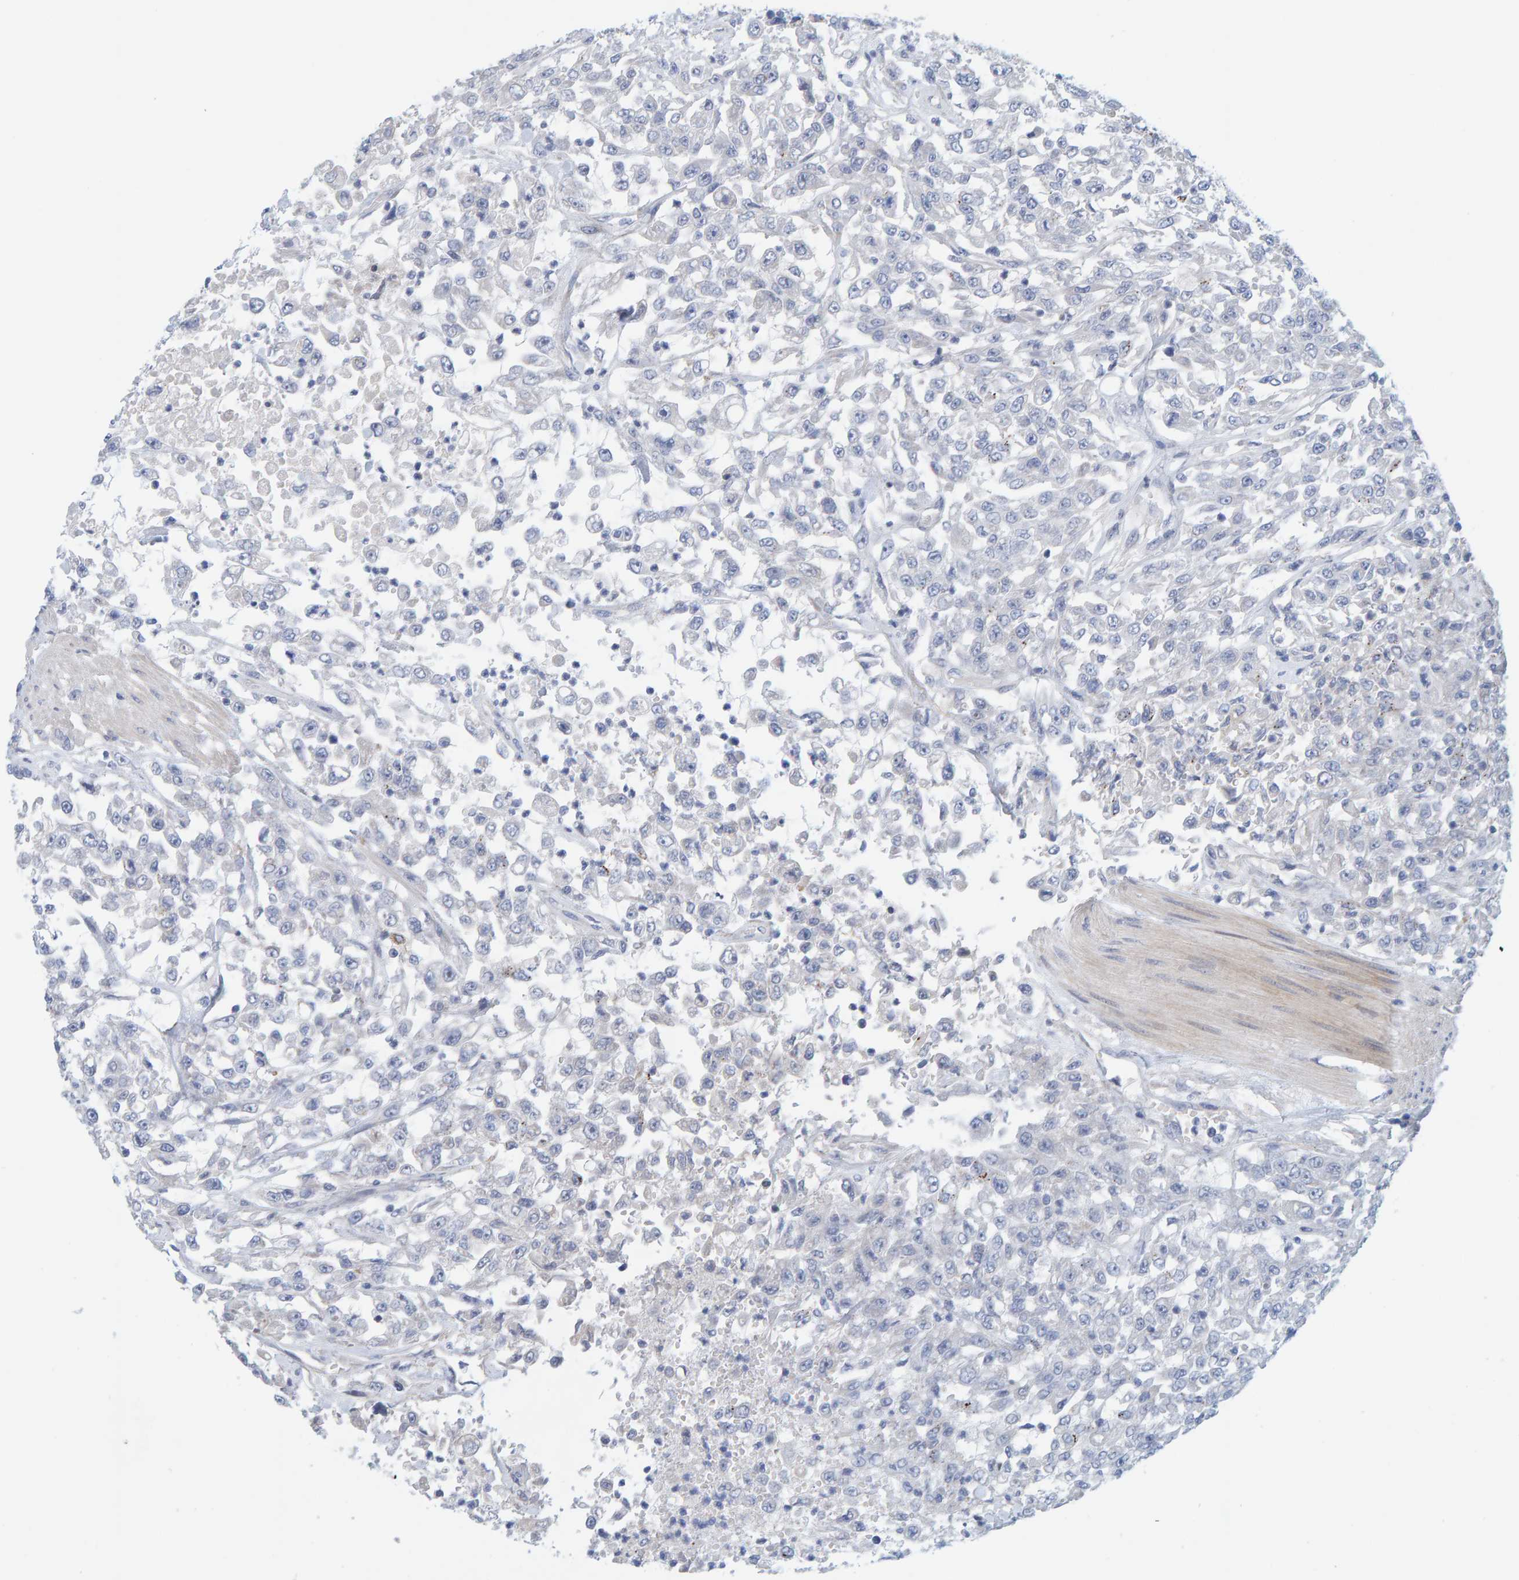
{"staining": {"intensity": "negative", "quantity": "none", "location": "none"}, "tissue": "urothelial cancer", "cell_type": "Tumor cells", "image_type": "cancer", "snomed": [{"axis": "morphology", "description": "Urothelial carcinoma, High grade"}, {"axis": "topography", "description": "Urinary bladder"}], "caption": "DAB (3,3'-diaminobenzidine) immunohistochemical staining of high-grade urothelial carcinoma exhibits no significant staining in tumor cells. The staining is performed using DAB (3,3'-diaminobenzidine) brown chromogen with nuclei counter-stained in using hematoxylin.", "gene": "ZC3H3", "patient": {"sex": "male", "age": 46}}